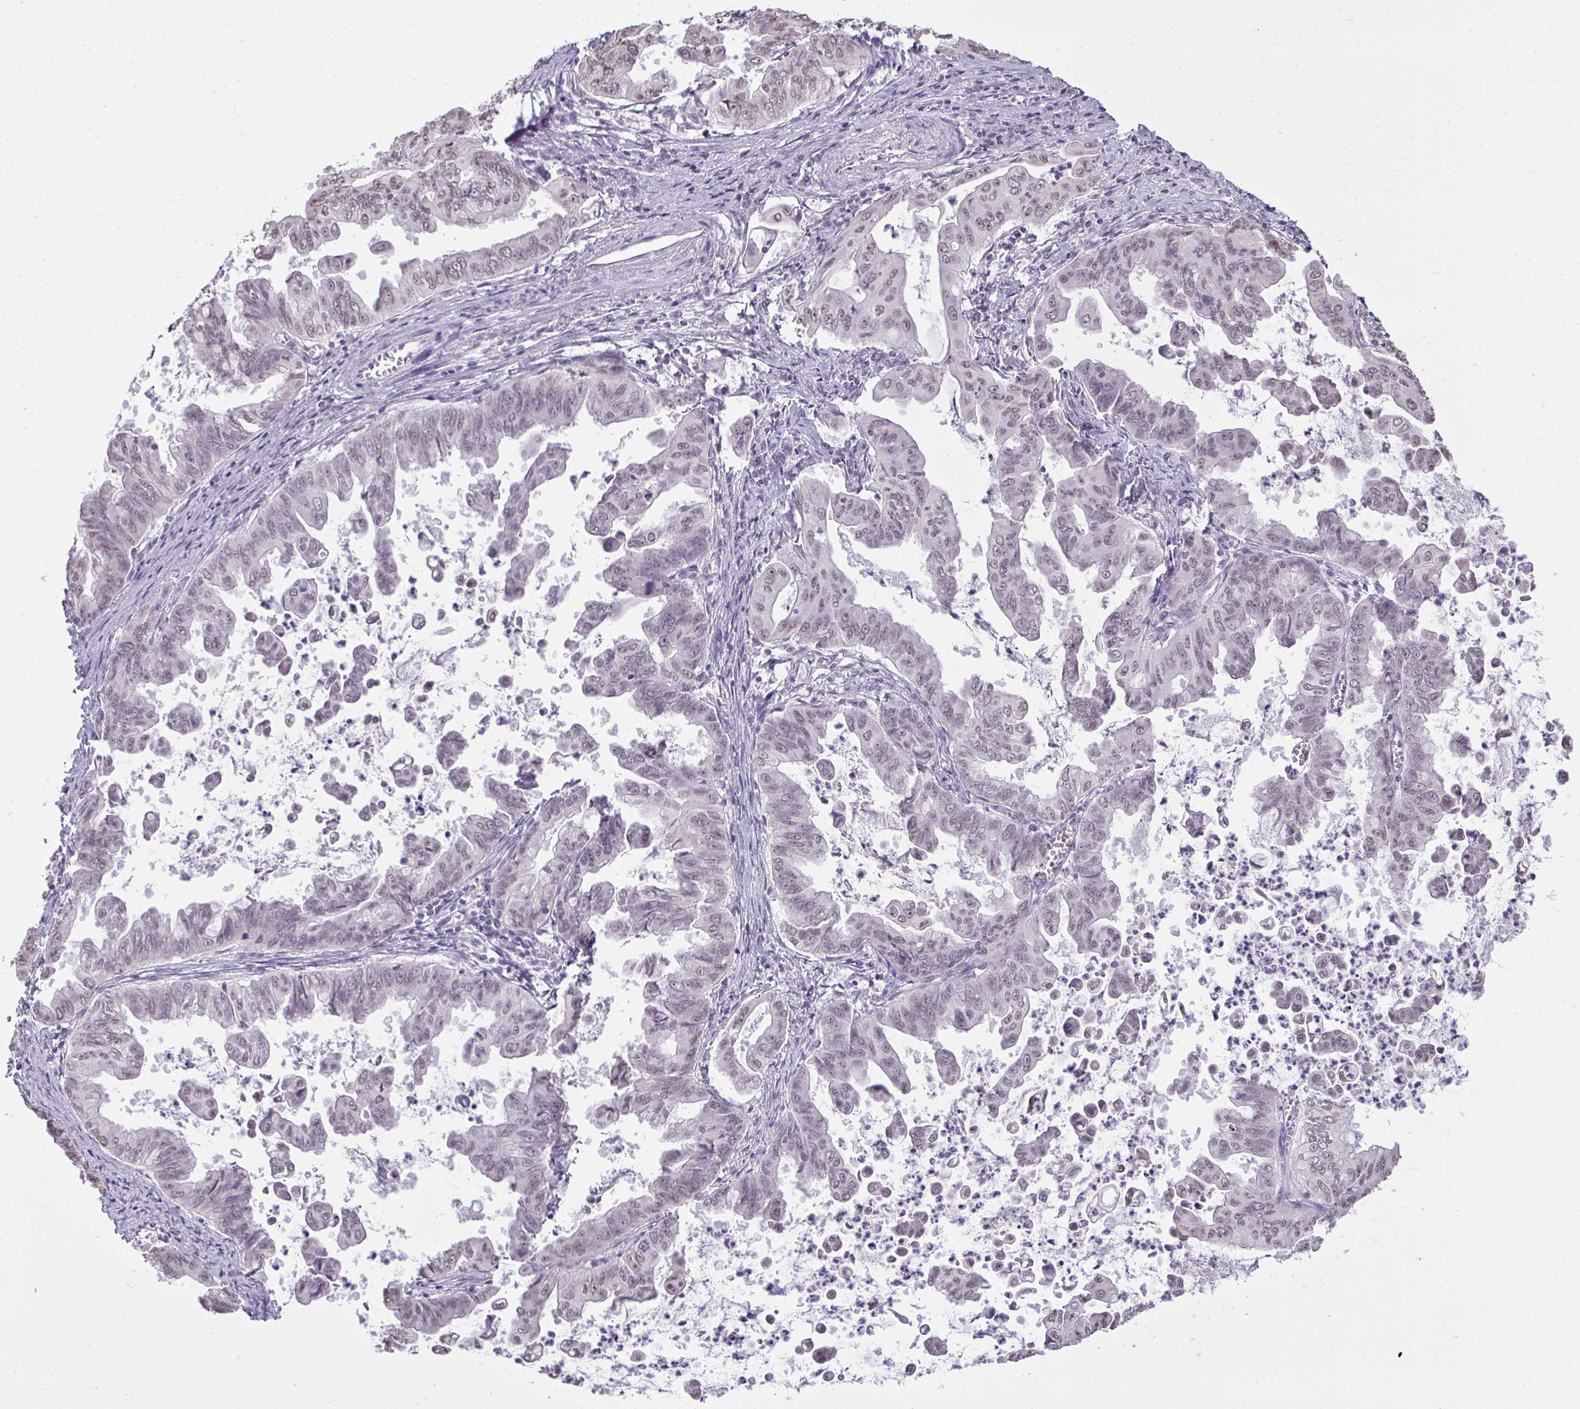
{"staining": {"intensity": "weak", "quantity": "<25%", "location": "nuclear"}, "tissue": "stomach cancer", "cell_type": "Tumor cells", "image_type": "cancer", "snomed": [{"axis": "morphology", "description": "Adenocarcinoma, NOS"}, {"axis": "topography", "description": "Stomach, upper"}], "caption": "Immunohistochemistry (IHC) of stomach adenocarcinoma exhibits no staining in tumor cells. (Stains: DAB IHC with hematoxylin counter stain, Microscopy: brightfield microscopy at high magnification).", "gene": "NPPA", "patient": {"sex": "male", "age": 80}}